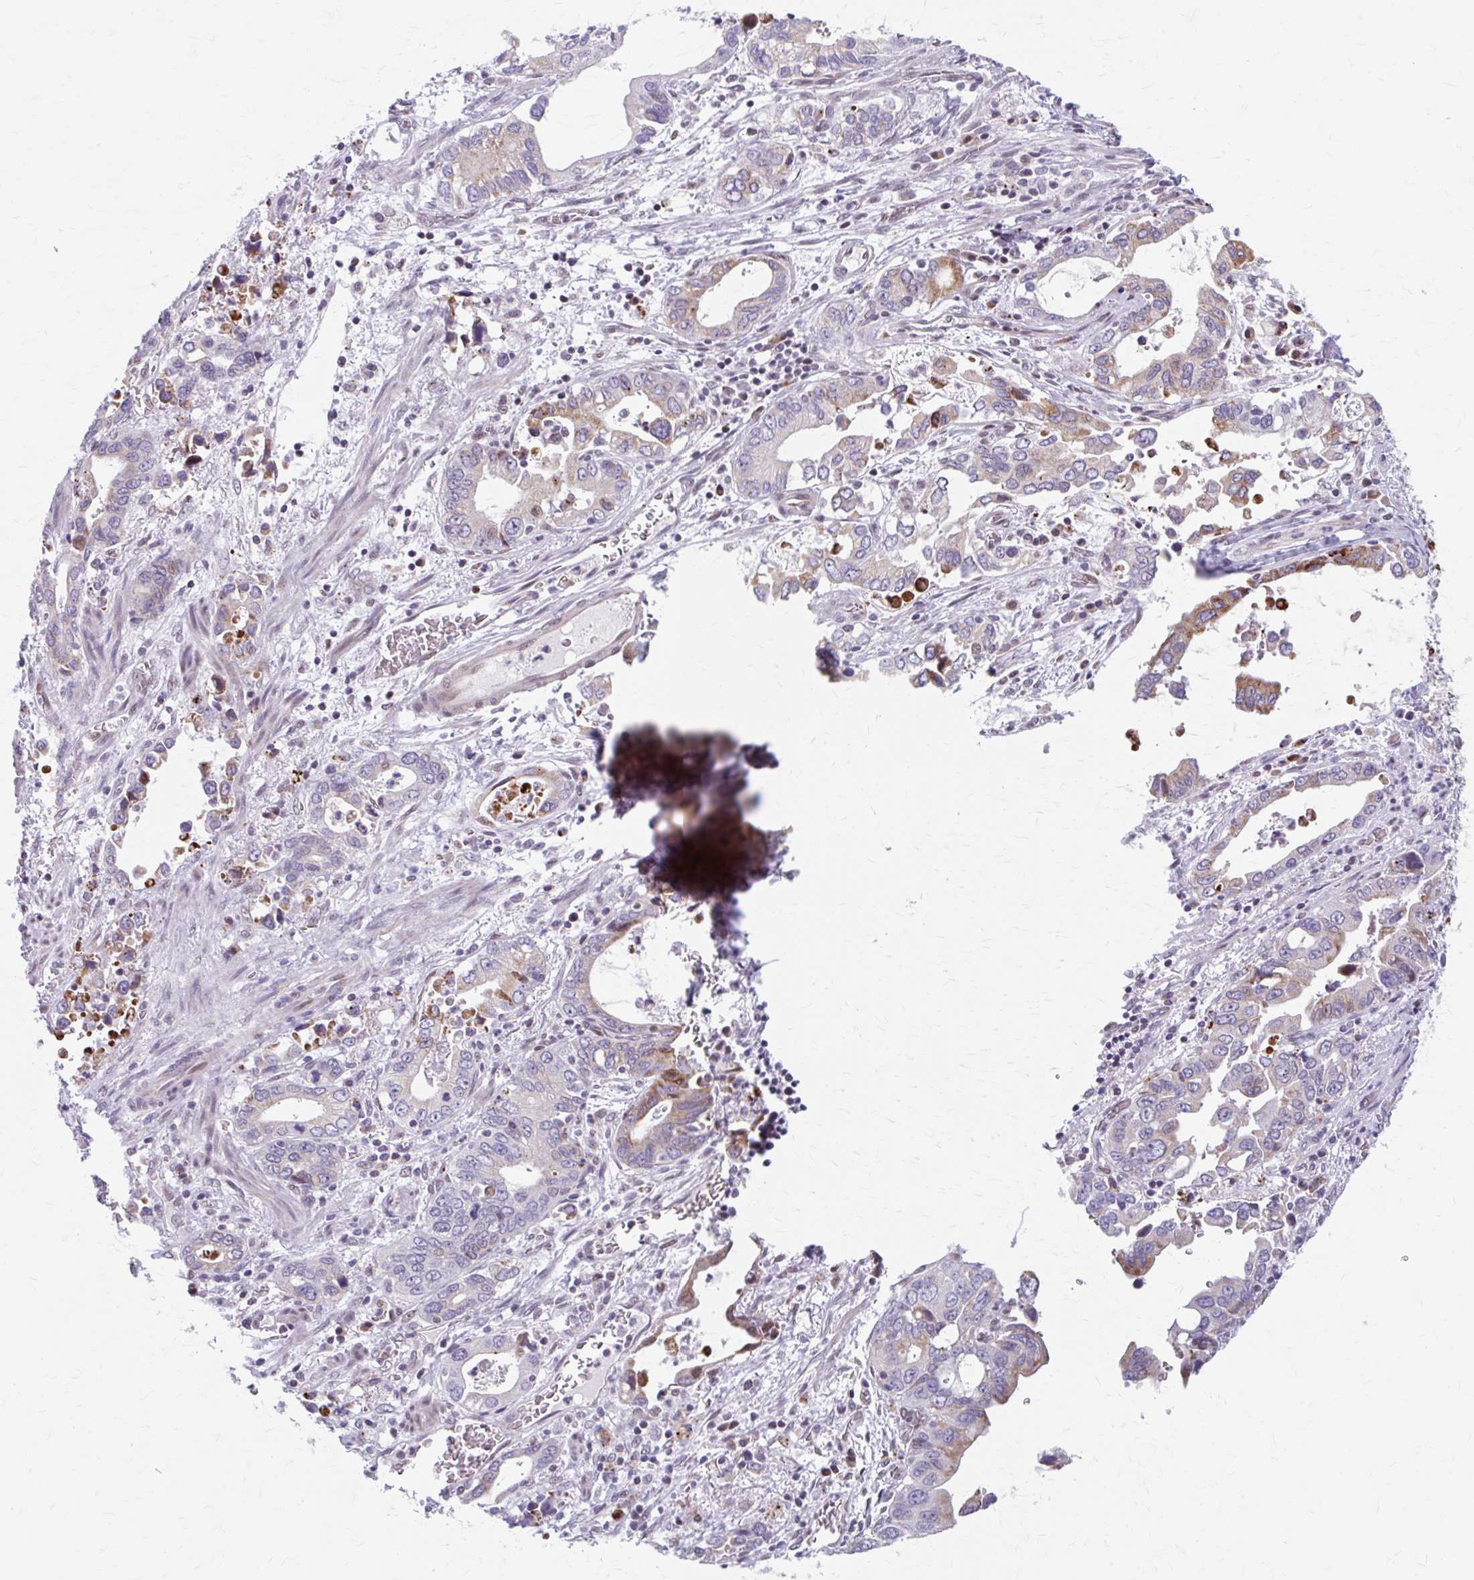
{"staining": {"intensity": "weak", "quantity": "<25%", "location": "cytoplasmic/membranous"}, "tissue": "stomach cancer", "cell_type": "Tumor cells", "image_type": "cancer", "snomed": [{"axis": "morphology", "description": "Adenocarcinoma, NOS"}, {"axis": "topography", "description": "Stomach, upper"}], "caption": "Tumor cells are negative for protein expression in human adenocarcinoma (stomach).", "gene": "BEAN1", "patient": {"sex": "male", "age": 74}}